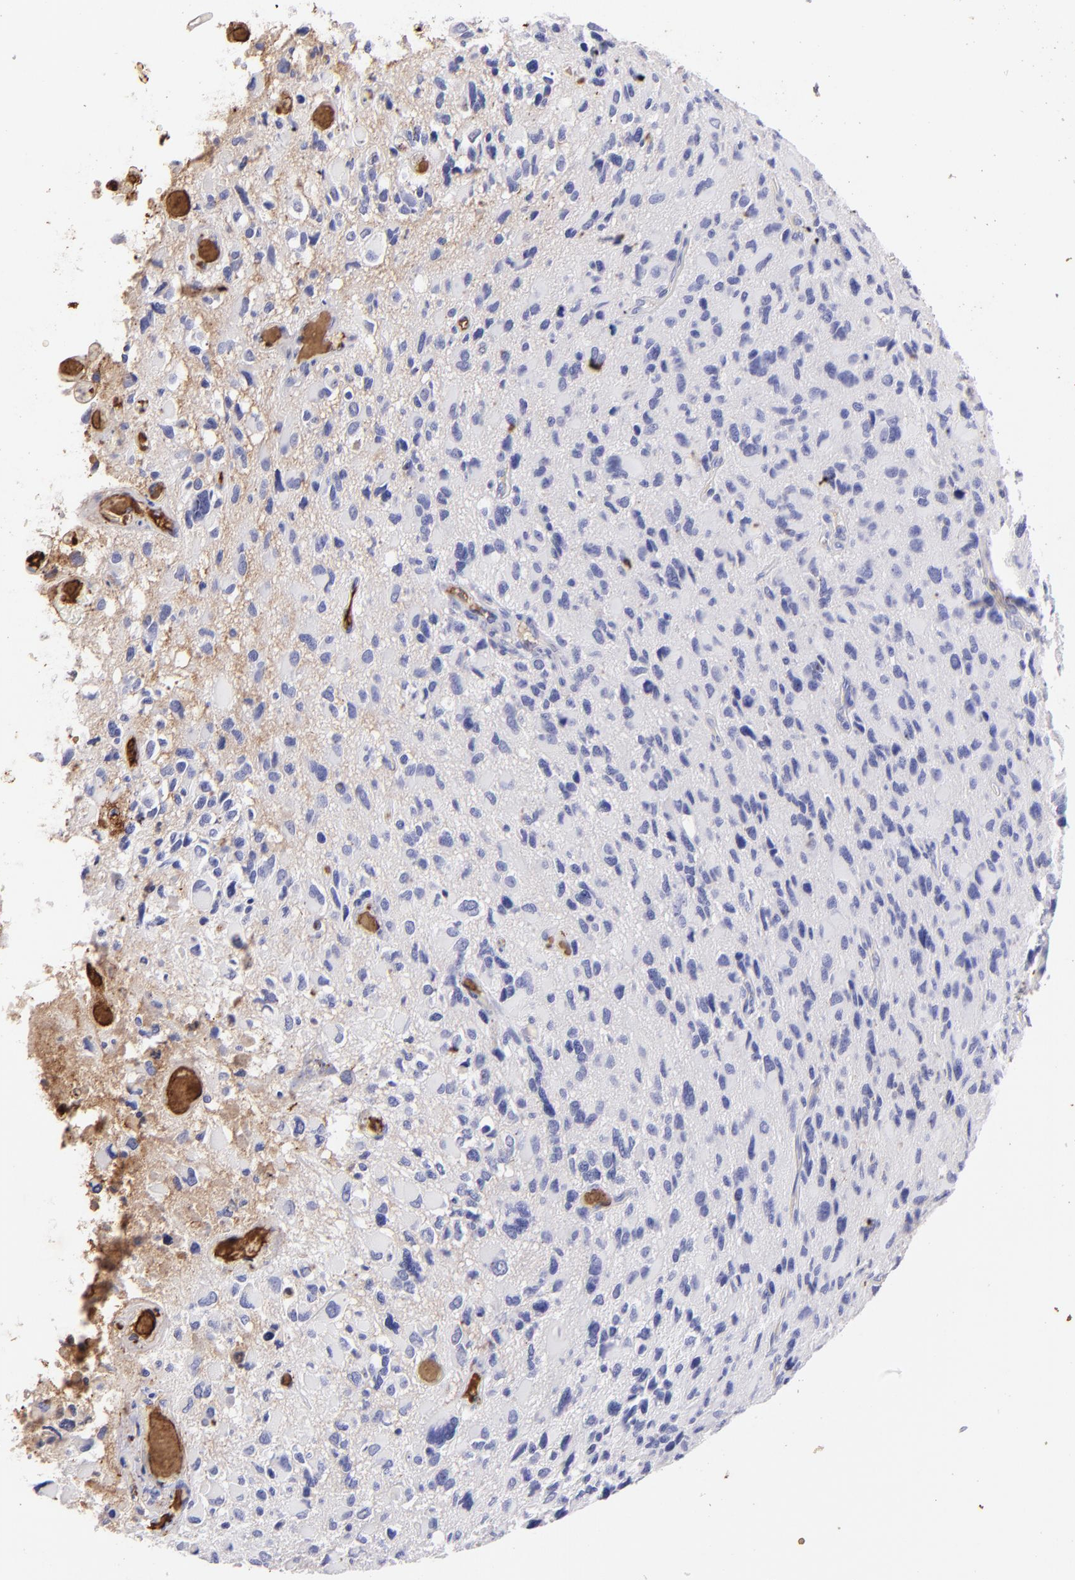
{"staining": {"intensity": "negative", "quantity": "none", "location": "none"}, "tissue": "glioma", "cell_type": "Tumor cells", "image_type": "cancer", "snomed": [{"axis": "morphology", "description": "Glioma, malignant, High grade"}, {"axis": "topography", "description": "Brain"}], "caption": "Tumor cells are negative for brown protein staining in malignant glioma (high-grade). (Brightfield microscopy of DAB (3,3'-diaminobenzidine) immunohistochemistry at high magnification).", "gene": "FGB", "patient": {"sex": "male", "age": 69}}